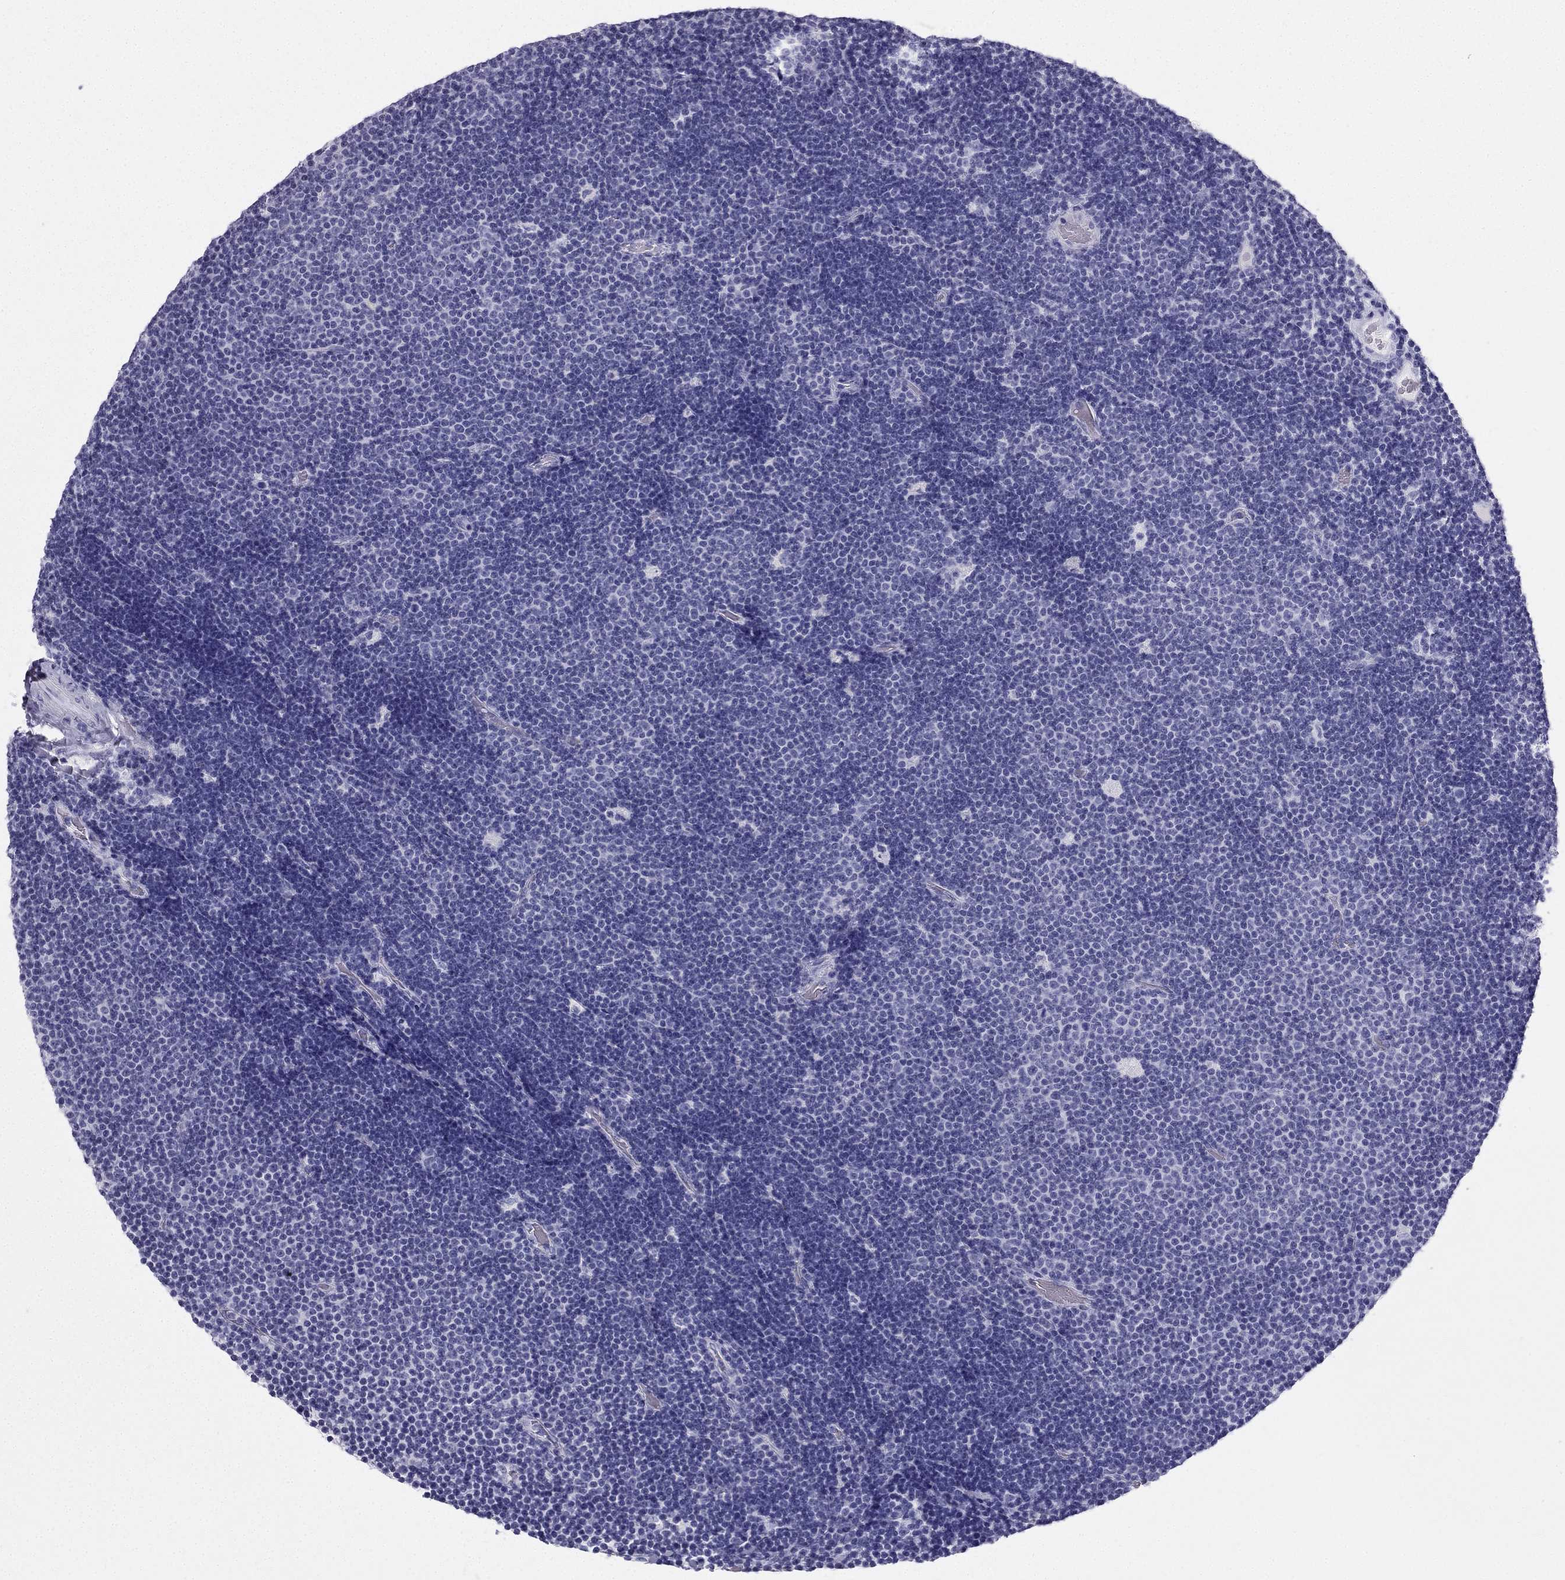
{"staining": {"intensity": "negative", "quantity": "none", "location": "none"}, "tissue": "lymphoma", "cell_type": "Tumor cells", "image_type": "cancer", "snomed": [{"axis": "morphology", "description": "Malignant lymphoma, non-Hodgkin's type, Low grade"}, {"axis": "topography", "description": "Brain"}], "caption": "Immunohistochemistry of low-grade malignant lymphoma, non-Hodgkin's type shows no staining in tumor cells.", "gene": "TFF3", "patient": {"sex": "female", "age": 66}}